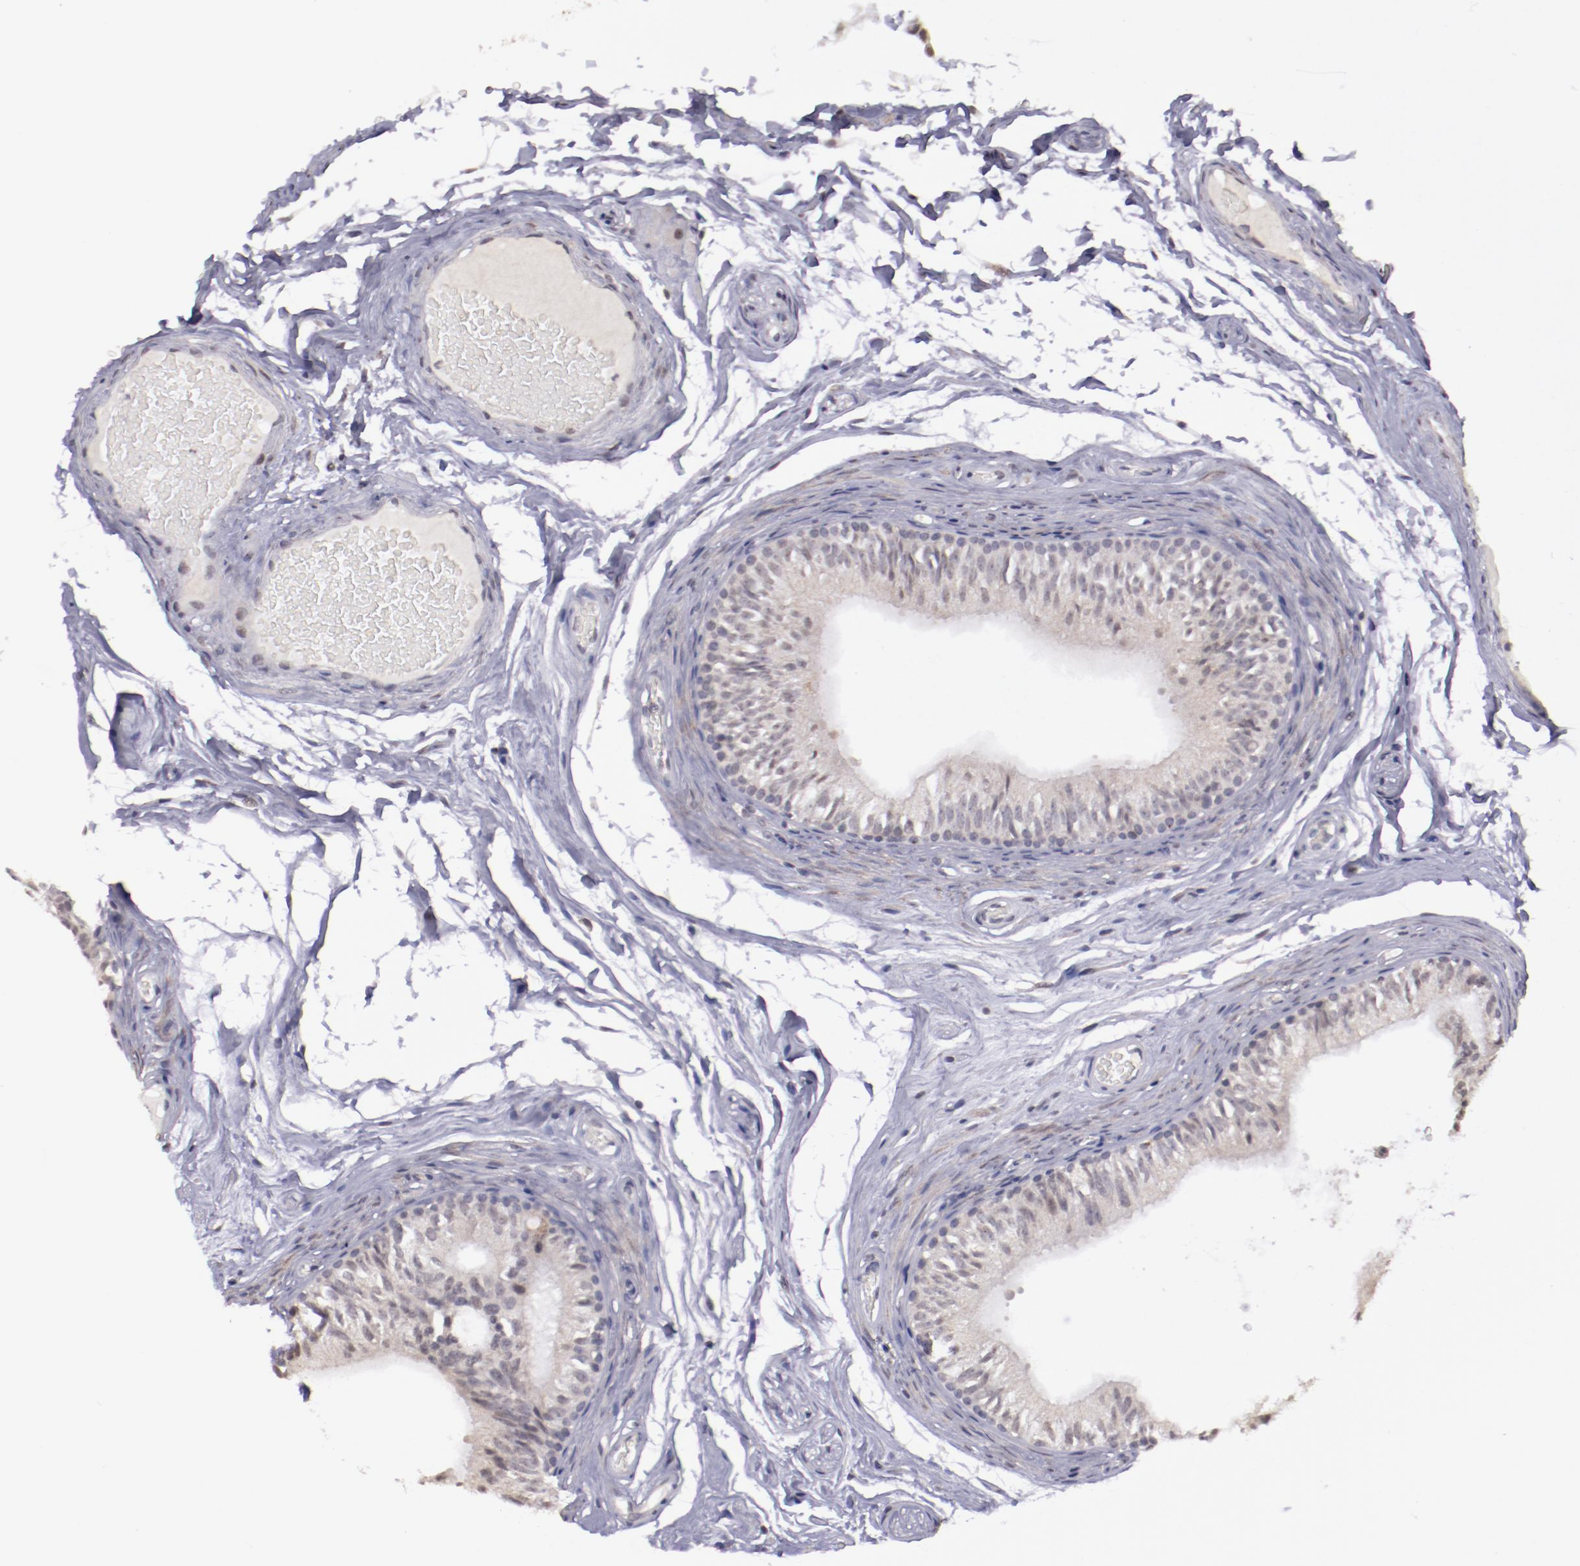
{"staining": {"intensity": "weak", "quantity": "25%-75%", "location": "cytoplasmic/membranous"}, "tissue": "epididymis", "cell_type": "Glandular cells", "image_type": "normal", "snomed": [{"axis": "morphology", "description": "Normal tissue, NOS"}, {"axis": "topography", "description": "Testis"}, {"axis": "topography", "description": "Epididymis"}], "caption": "Protein expression by immunohistochemistry (IHC) shows weak cytoplasmic/membranous expression in about 25%-75% of glandular cells in benign epididymis. The protein of interest is stained brown, and the nuclei are stained in blue (DAB IHC with brightfield microscopy, high magnification).", "gene": "NRXN3", "patient": {"sex": "male", "age": 36}}